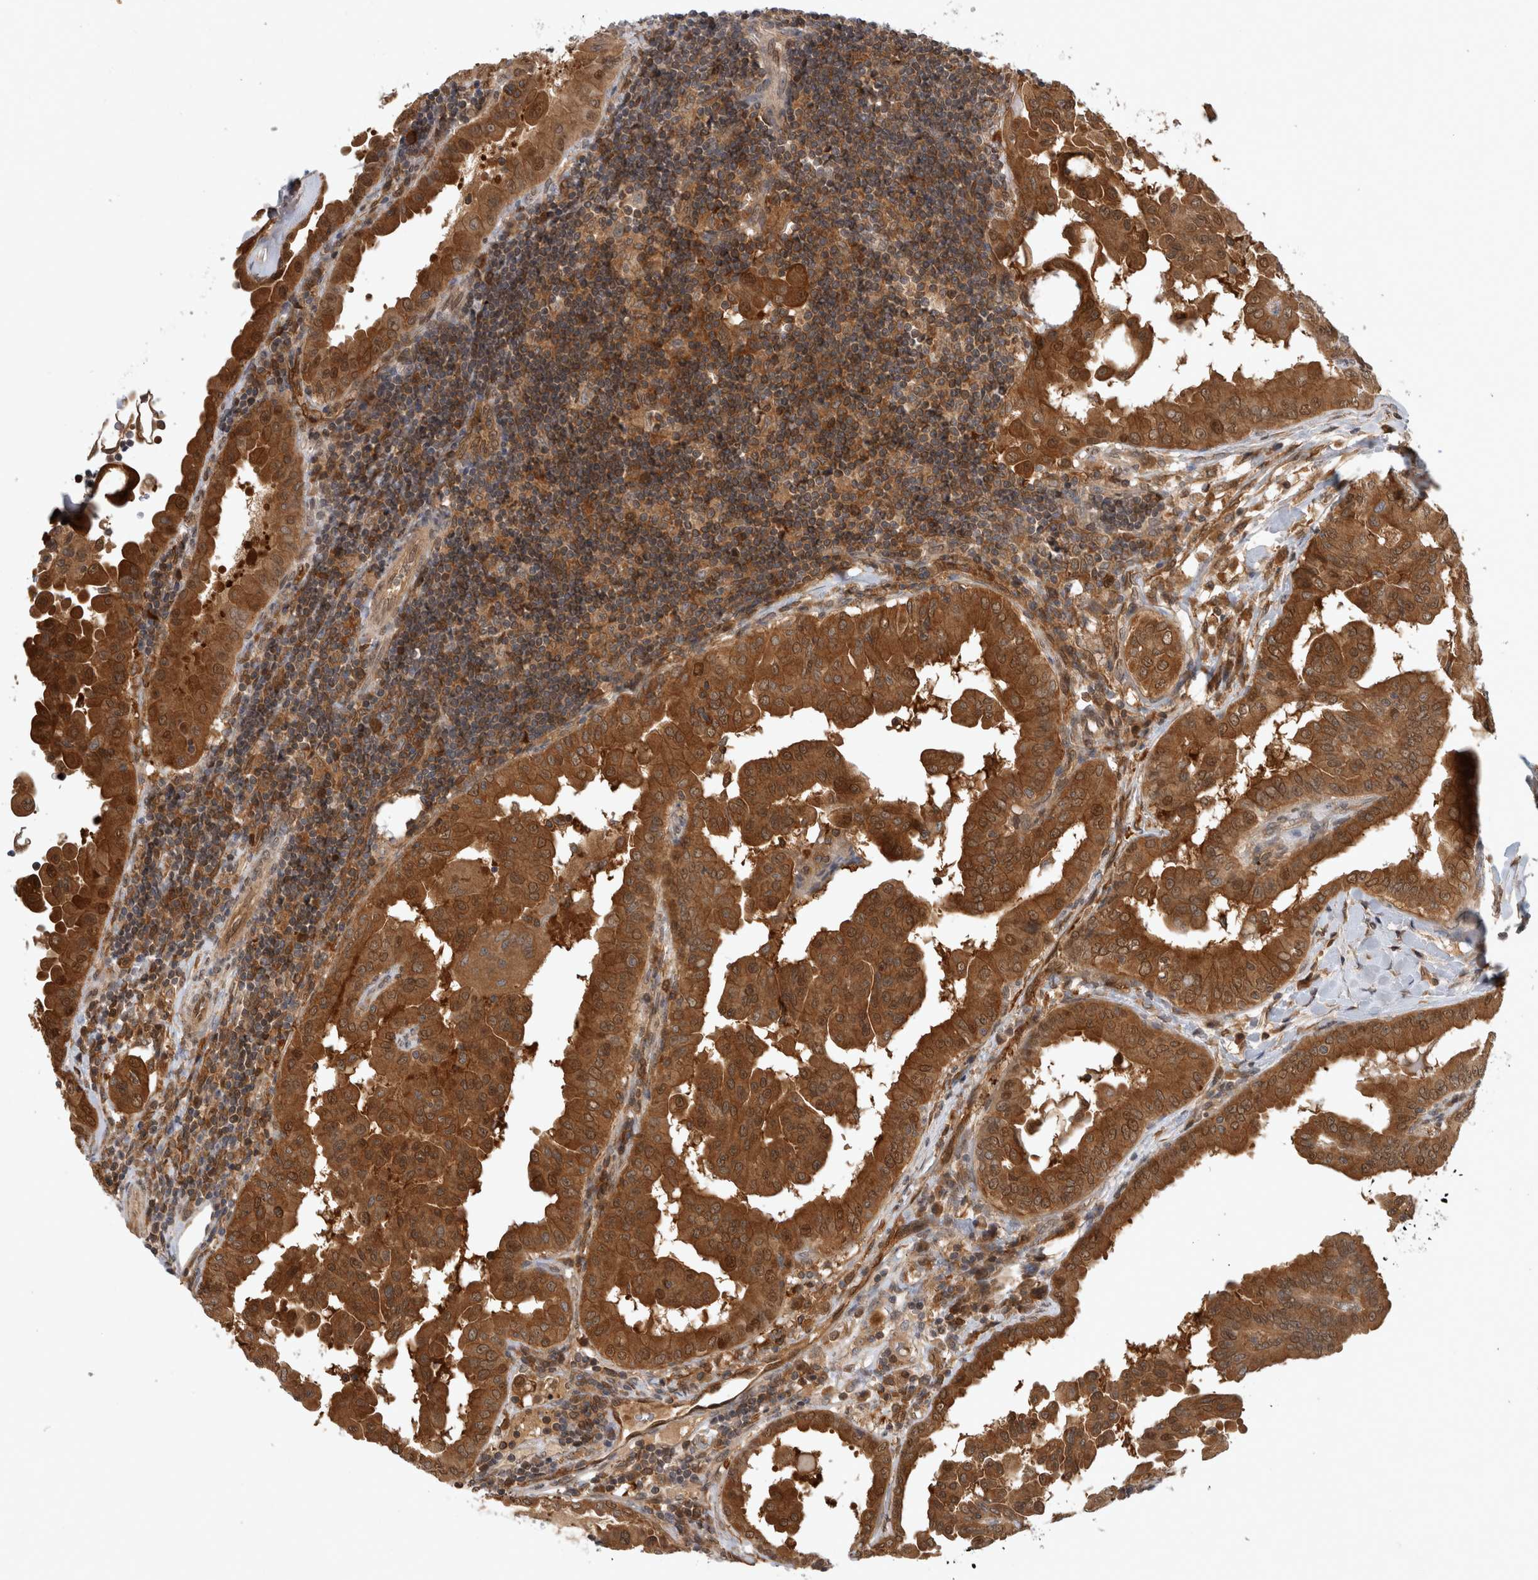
{"staining": {"intensity": "moderate", "quantity": ">75%", "location": "cytoplasmic/membranous,nuclear"}, "tissue": "thyroid cancer", "cell_type": "Tumor cells", "image_type": "cancer", "snomed": [{"axis": "morphology", "description": "Papillary adenocarcinoma, NOS"}, {"axis": "topography", "description": "Thyroid gland"}], "caption": "An immunohistochemistry histopathology image of neoplastic tissue is shown. Protein staining in brown labels moderate cytoplasmic/membranous and nuclear positivity in thyroid cancer within tumor cells. Using DAB (brown) and hematoxylin (blue) stains, captured at high magnification using brightfield microscopy.", "gene": "ASTN2", "patient": {"sex": "male", "age": 33}}